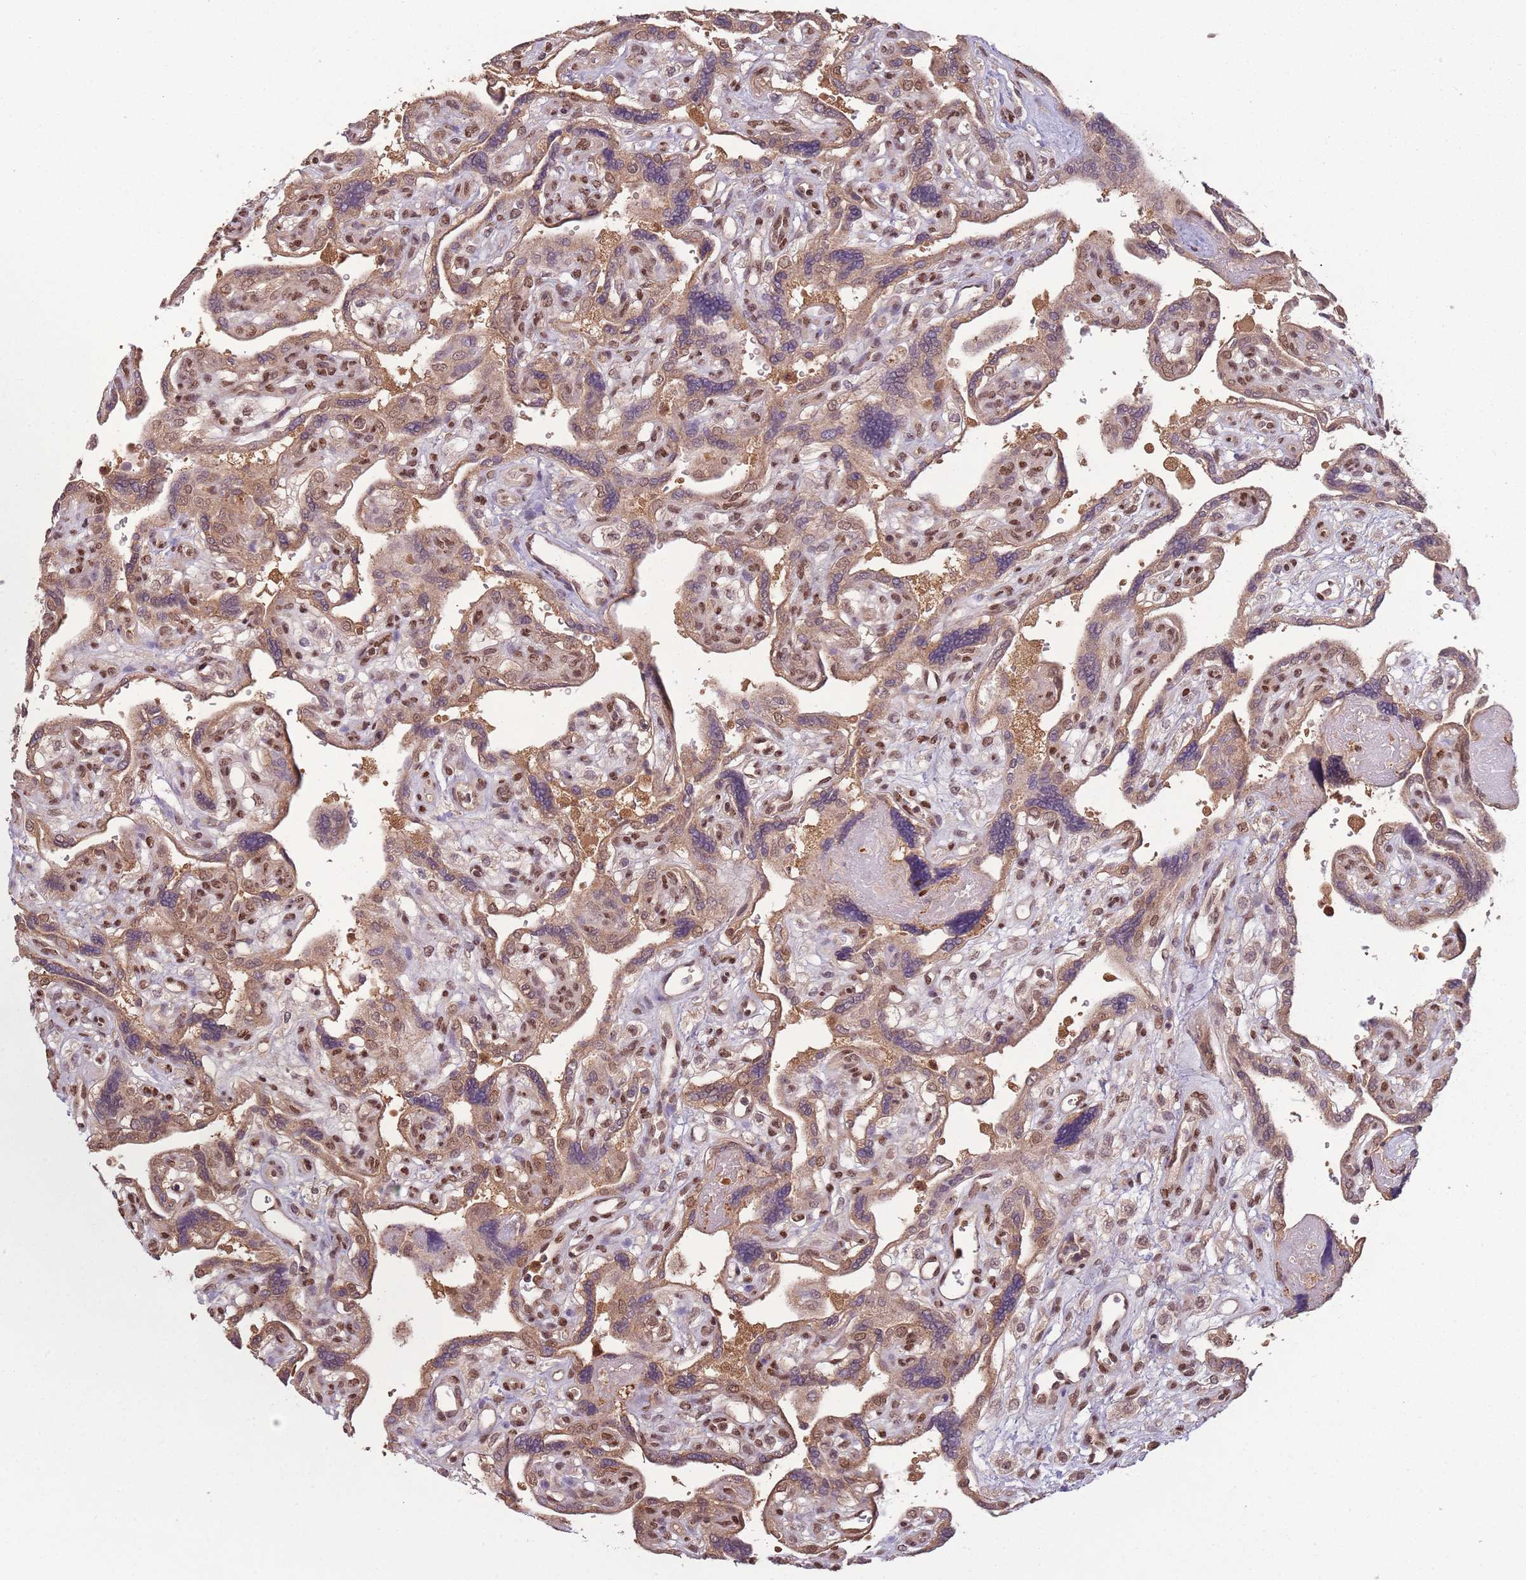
{"staining": {"intensity": "moderate", "quantity": "<25%", "location": "nuclear"}, "tissue": "placenta", "cell_type": "Decidual cells", "image_type": "normal", "snomed": [{"axis": "morphology", "description": "Normal tissue, NOS"}, {"axis": "topography", "description": "Placenta"}], "caption": "This is an image of immunohistochemistry staining of normal placenta, which shows moderate positivity in the nuclear of decidual cells.", "gene": "RPS27A", "patient": {"sex": "female", "age": 39}}